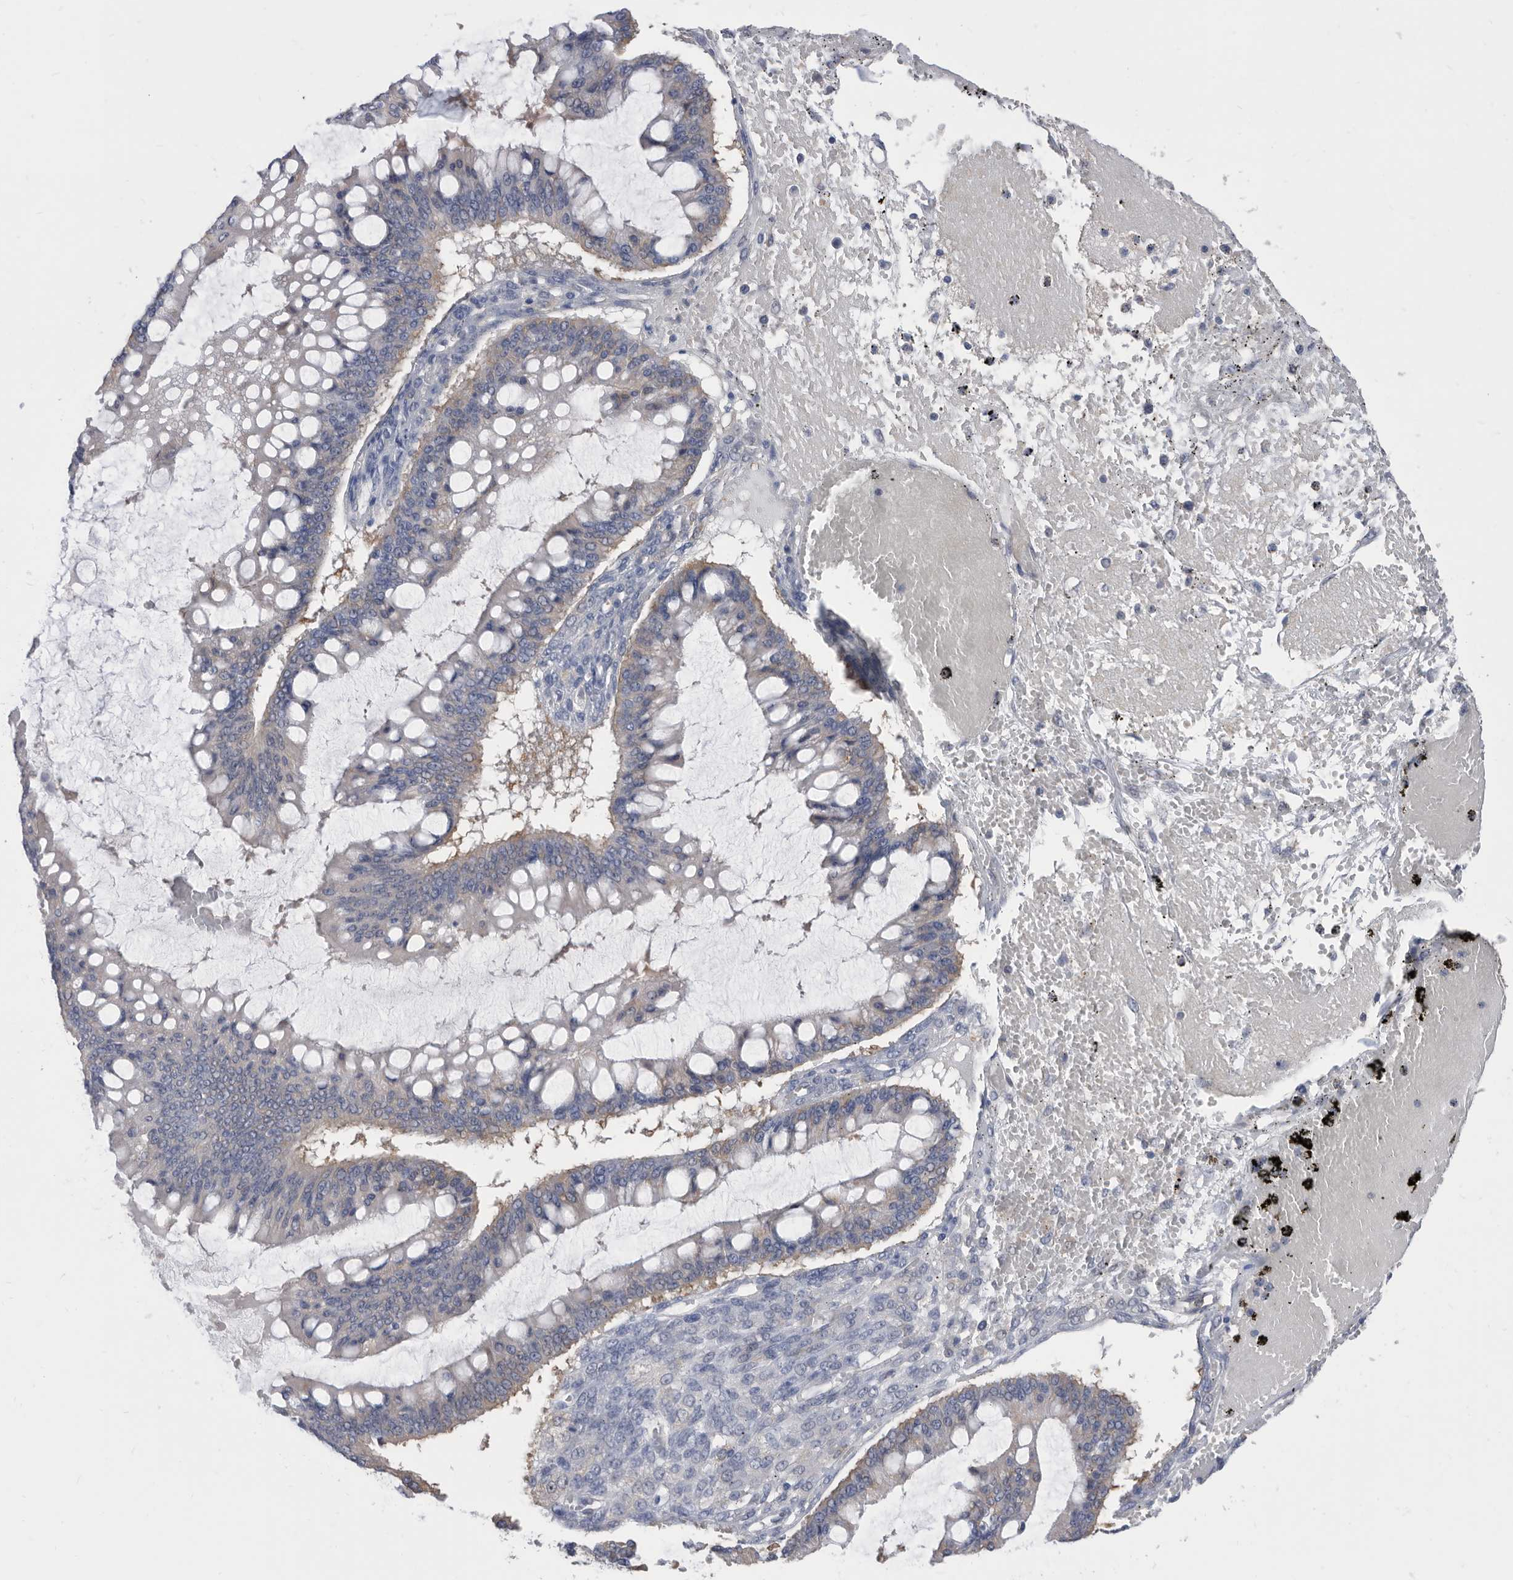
{"staining": {"intensity": "negative", "quantity": "none", "location": "none"}, "tissue": "ovarian cancer", "cell_type": "Tumor cells", "image_type": "cancer", "snomed": [{"axis": "morphology", "description": "Cystadenocarcinoma, mucinous, NOS"}, {"axis": "topography", "description": "Ovary"}], "caption": "Immunohistochemistry photomicrograph of ovarian mucinous cystadenocarcinoma stained for a protein (brown), which shows no staining in tumor cells.", "gene": "CCT4", "patient": {"sex": "female", "age": 73}}